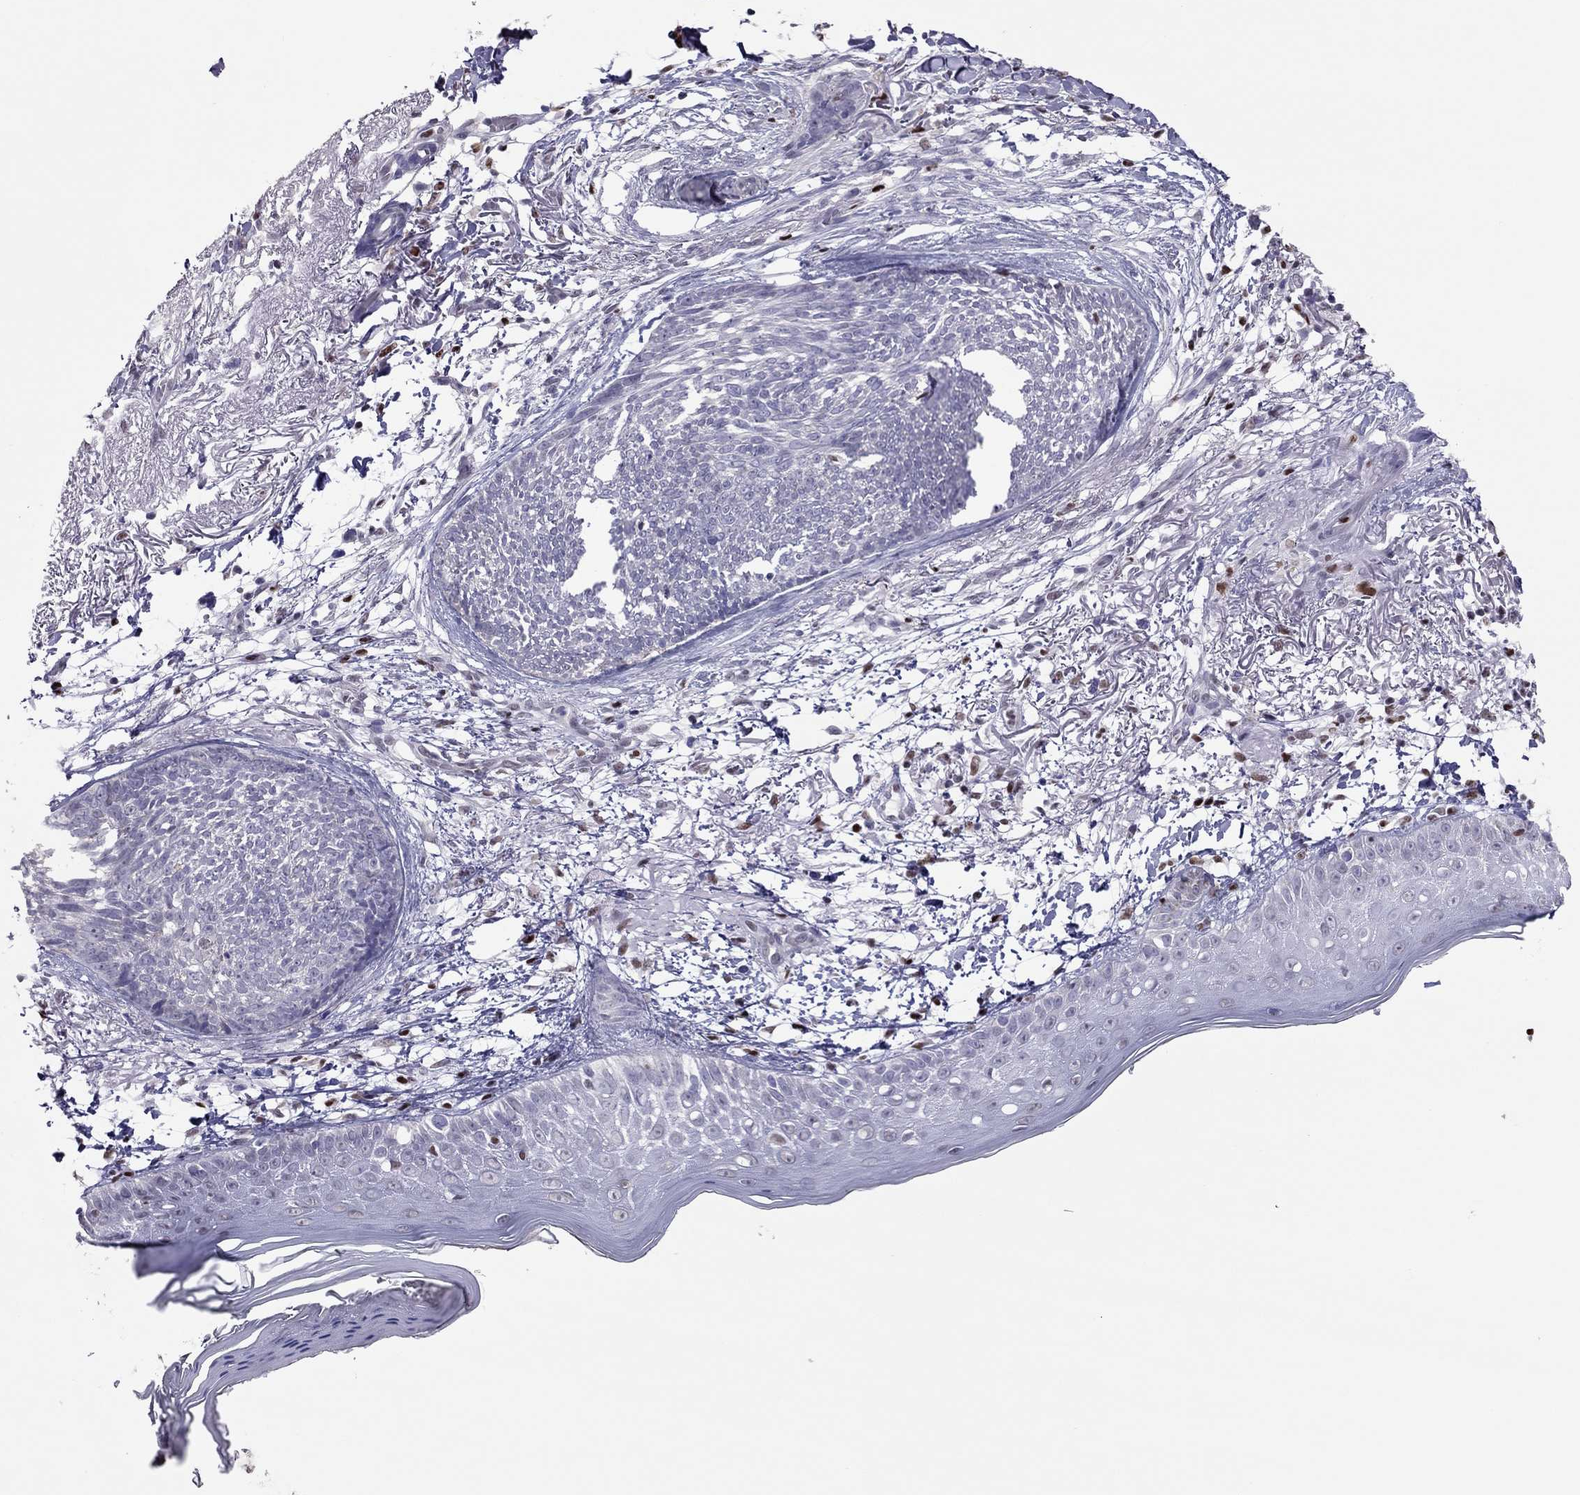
{"staining": {"intensity": "negative", "quantity": "none", "location": "none"}, "tissue": "skin cancer", "cell_type": "Tumor cells", "image_type": "cancer", "snomed": [{"axis": "morphology", "description": "Normal tissue, NOS"}, {"axis": "morphology", "description": "Basal cell carcinoma"}, {"axis": "topography", "description": "Skin"}], "caption": "IHC image of human skin cancer (basal cell carcinoma) stained for a protein (brown), which reveals no positivity in tumor cells.", "gene": "SPINT3", "patient": {"sex": "male", "age": 84}}